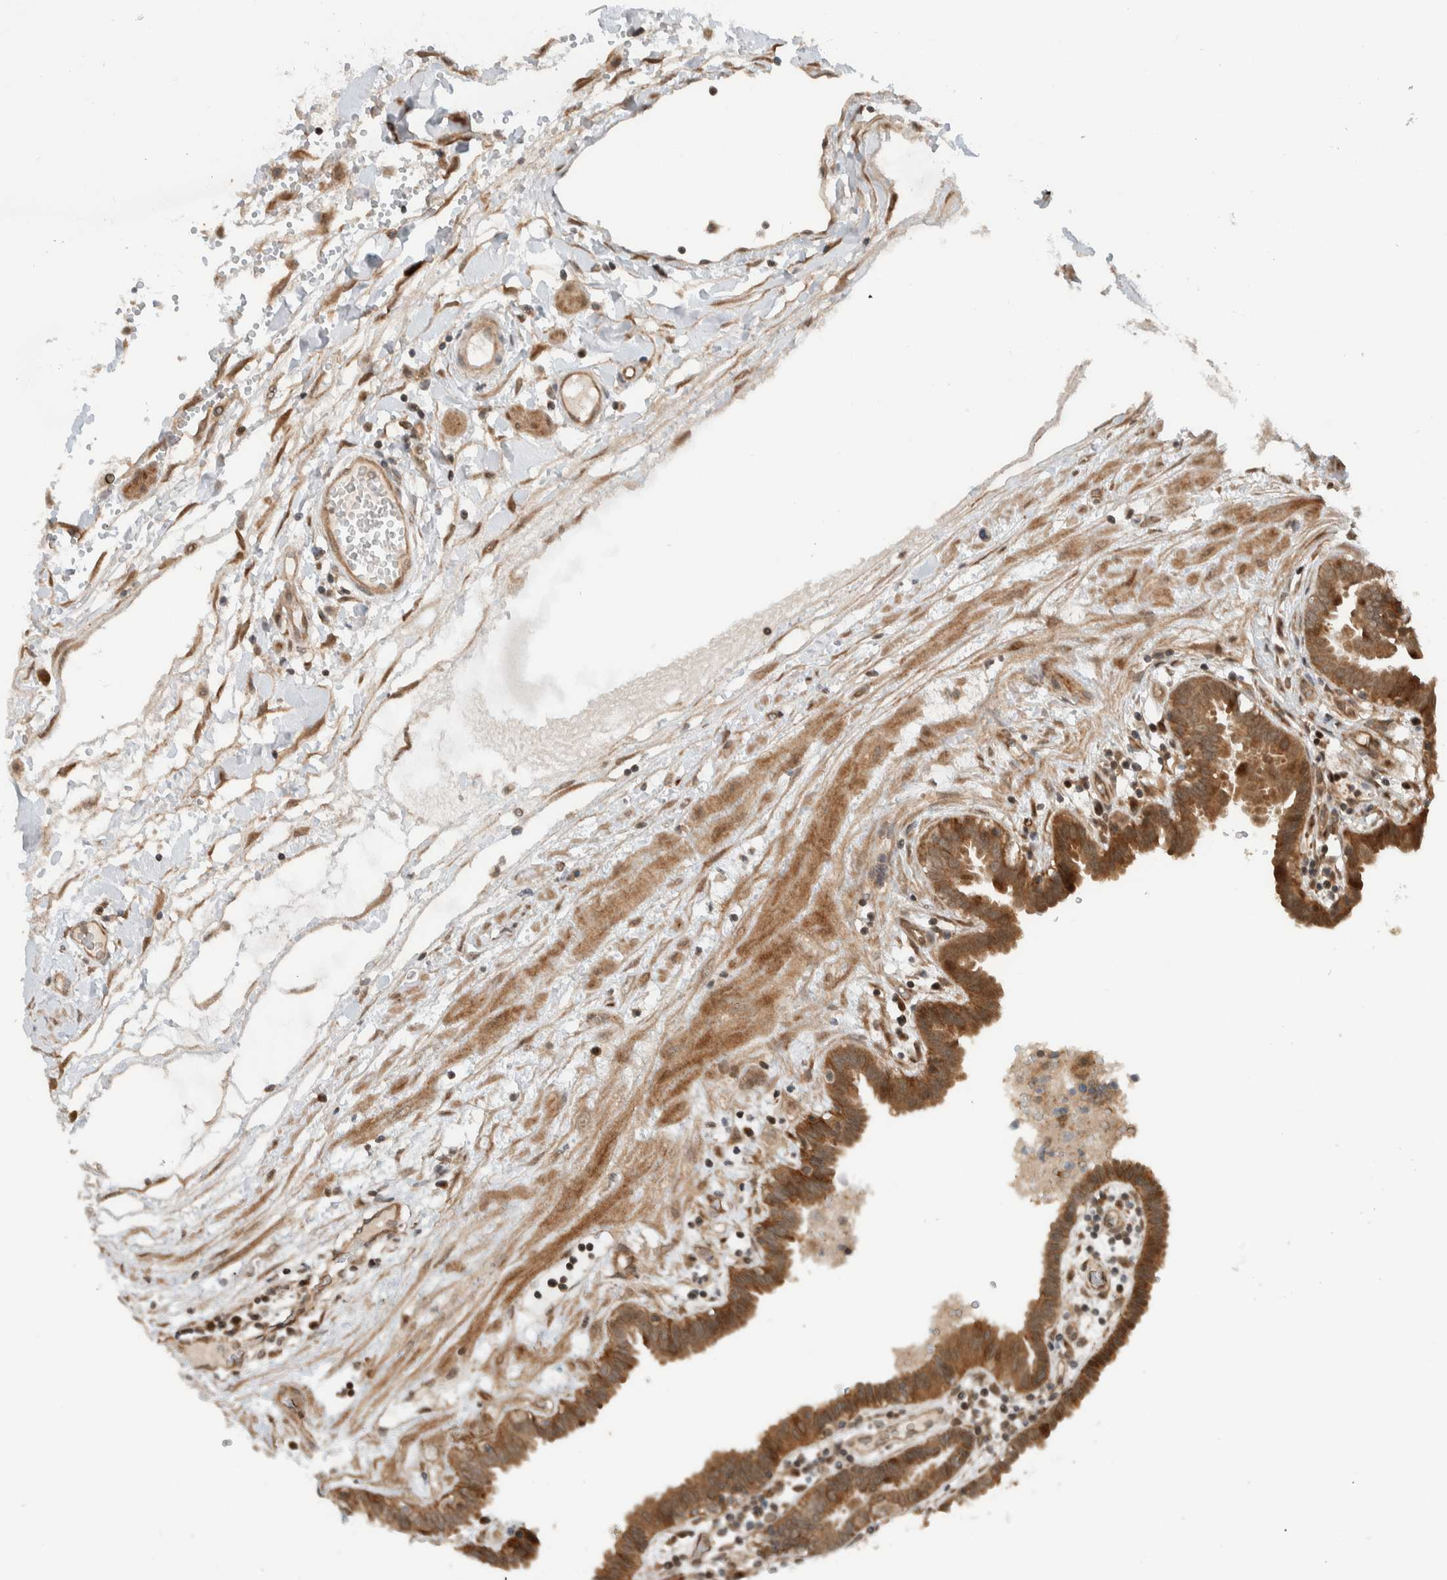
{"staining": {"intensity": "moderate", "quantity": ">75%", "location": "cytoplasmic/membranous"}, "tissue": "fallopian tube", "cell_type": "Glandular cells", "image_type": "normal", "snomed": [{"axis": "morphology", "description": "Normal tissue, NOS"}, {"axis": "topography", "description": "Fallopian tube"}, {"axis": "topography", "description": "Placenta"}], "caption": "Benign fallopian tube exhibits moderate cytoplasmic/membranous expression in approximately >75% of glandular cells.", "gene": "KLHL6", "patient": {"sex": "female", "age": 32}}